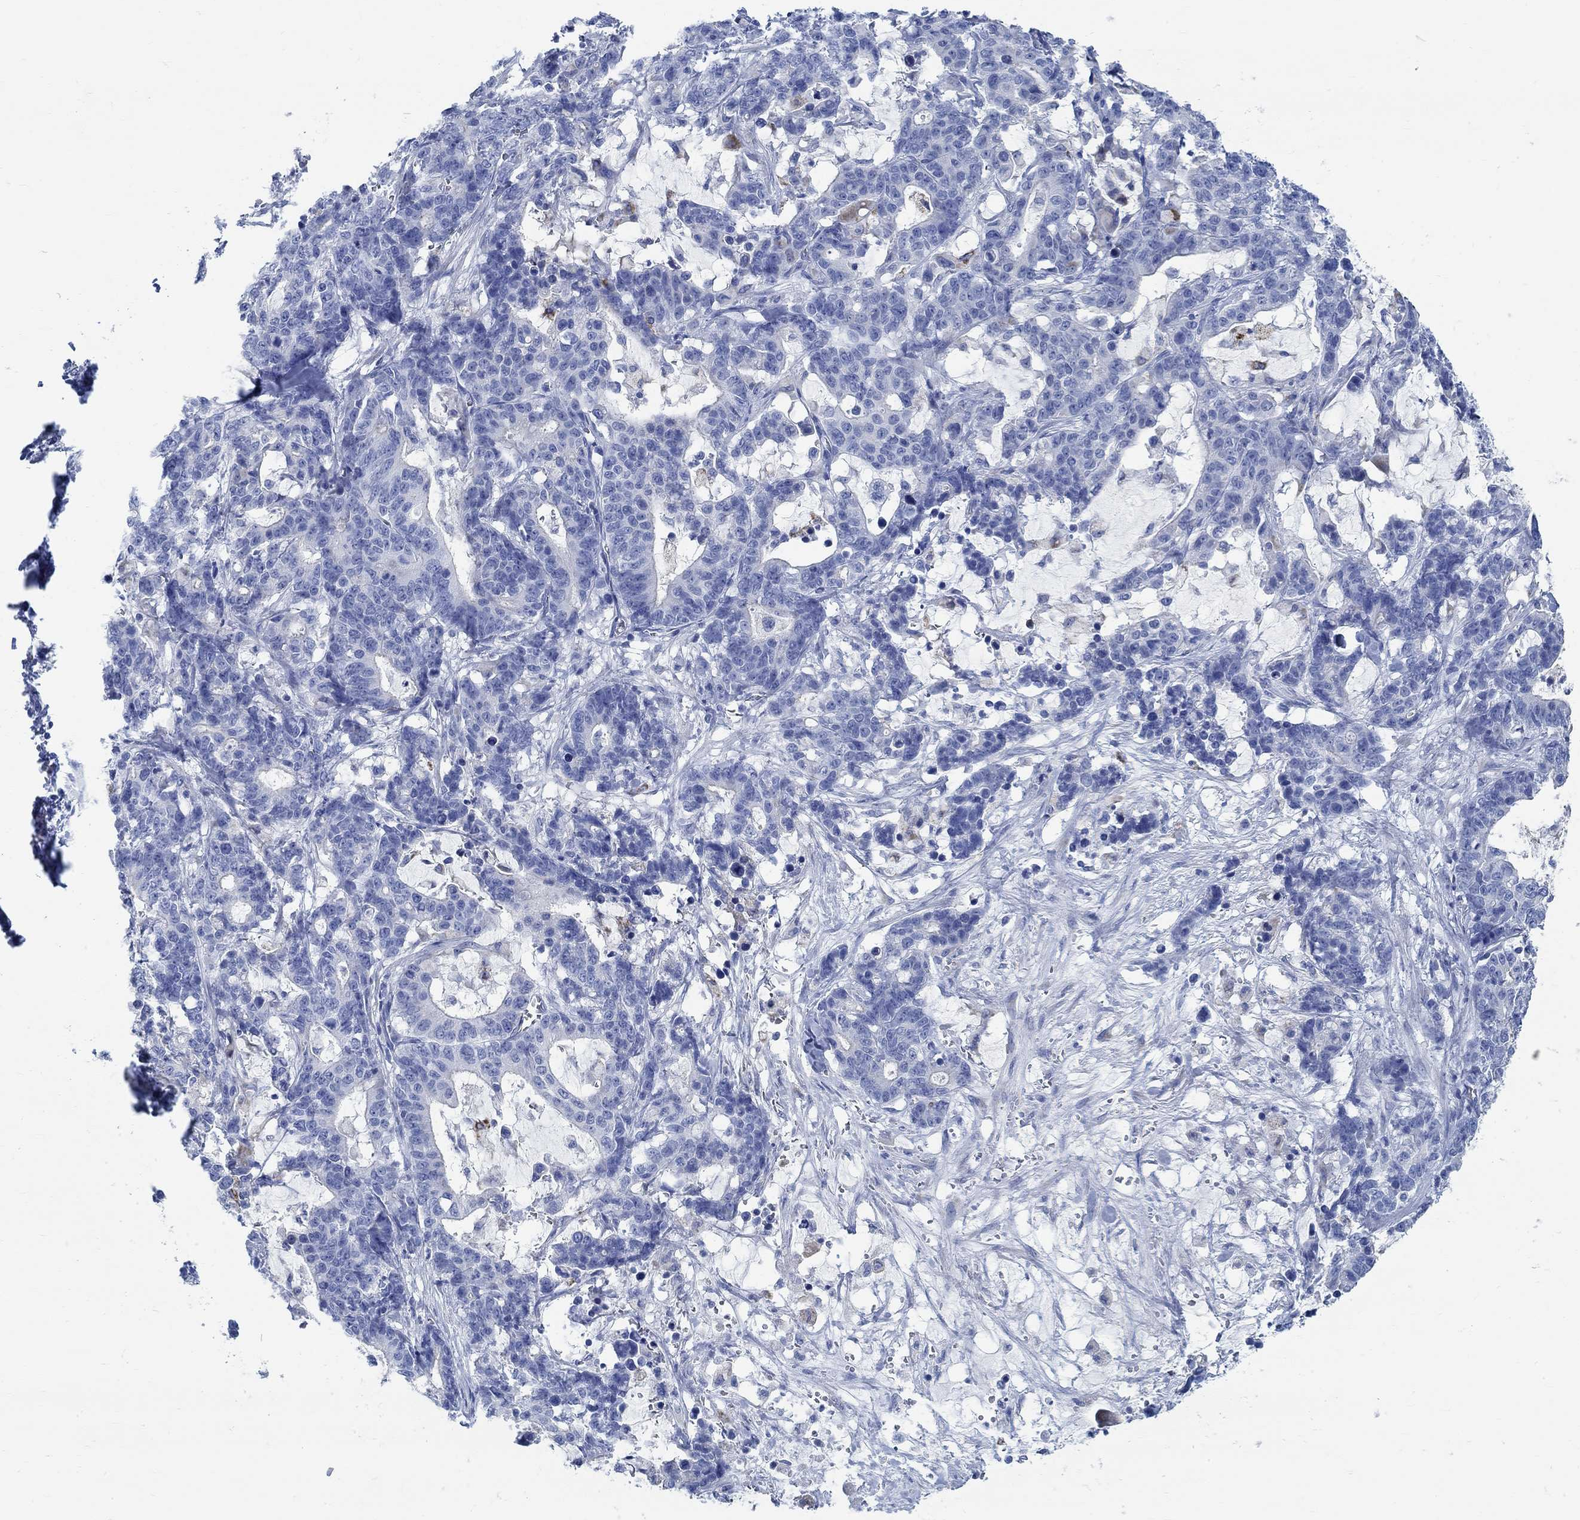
{"staining": {"intensity": "negative", "quantity": "none", "location": "none"}, "tissue": "stomach cancer", "cell_type": "Tumor cells", "image_type": "cancer", "snomed": [{"axis": "morphology", "description": "Normal tissue, NOS"}, {"axis": "morphology", "description": "Adenocarcinoma, NOS"}, {"axis": "topography", "description": "Stomach"}], "caption": "A histopathology image of human stomach adenocarcinoma is negative for staining in tumor cells.", "gene": "RBM20", "patient": {"sex": "female", "age": 64}}